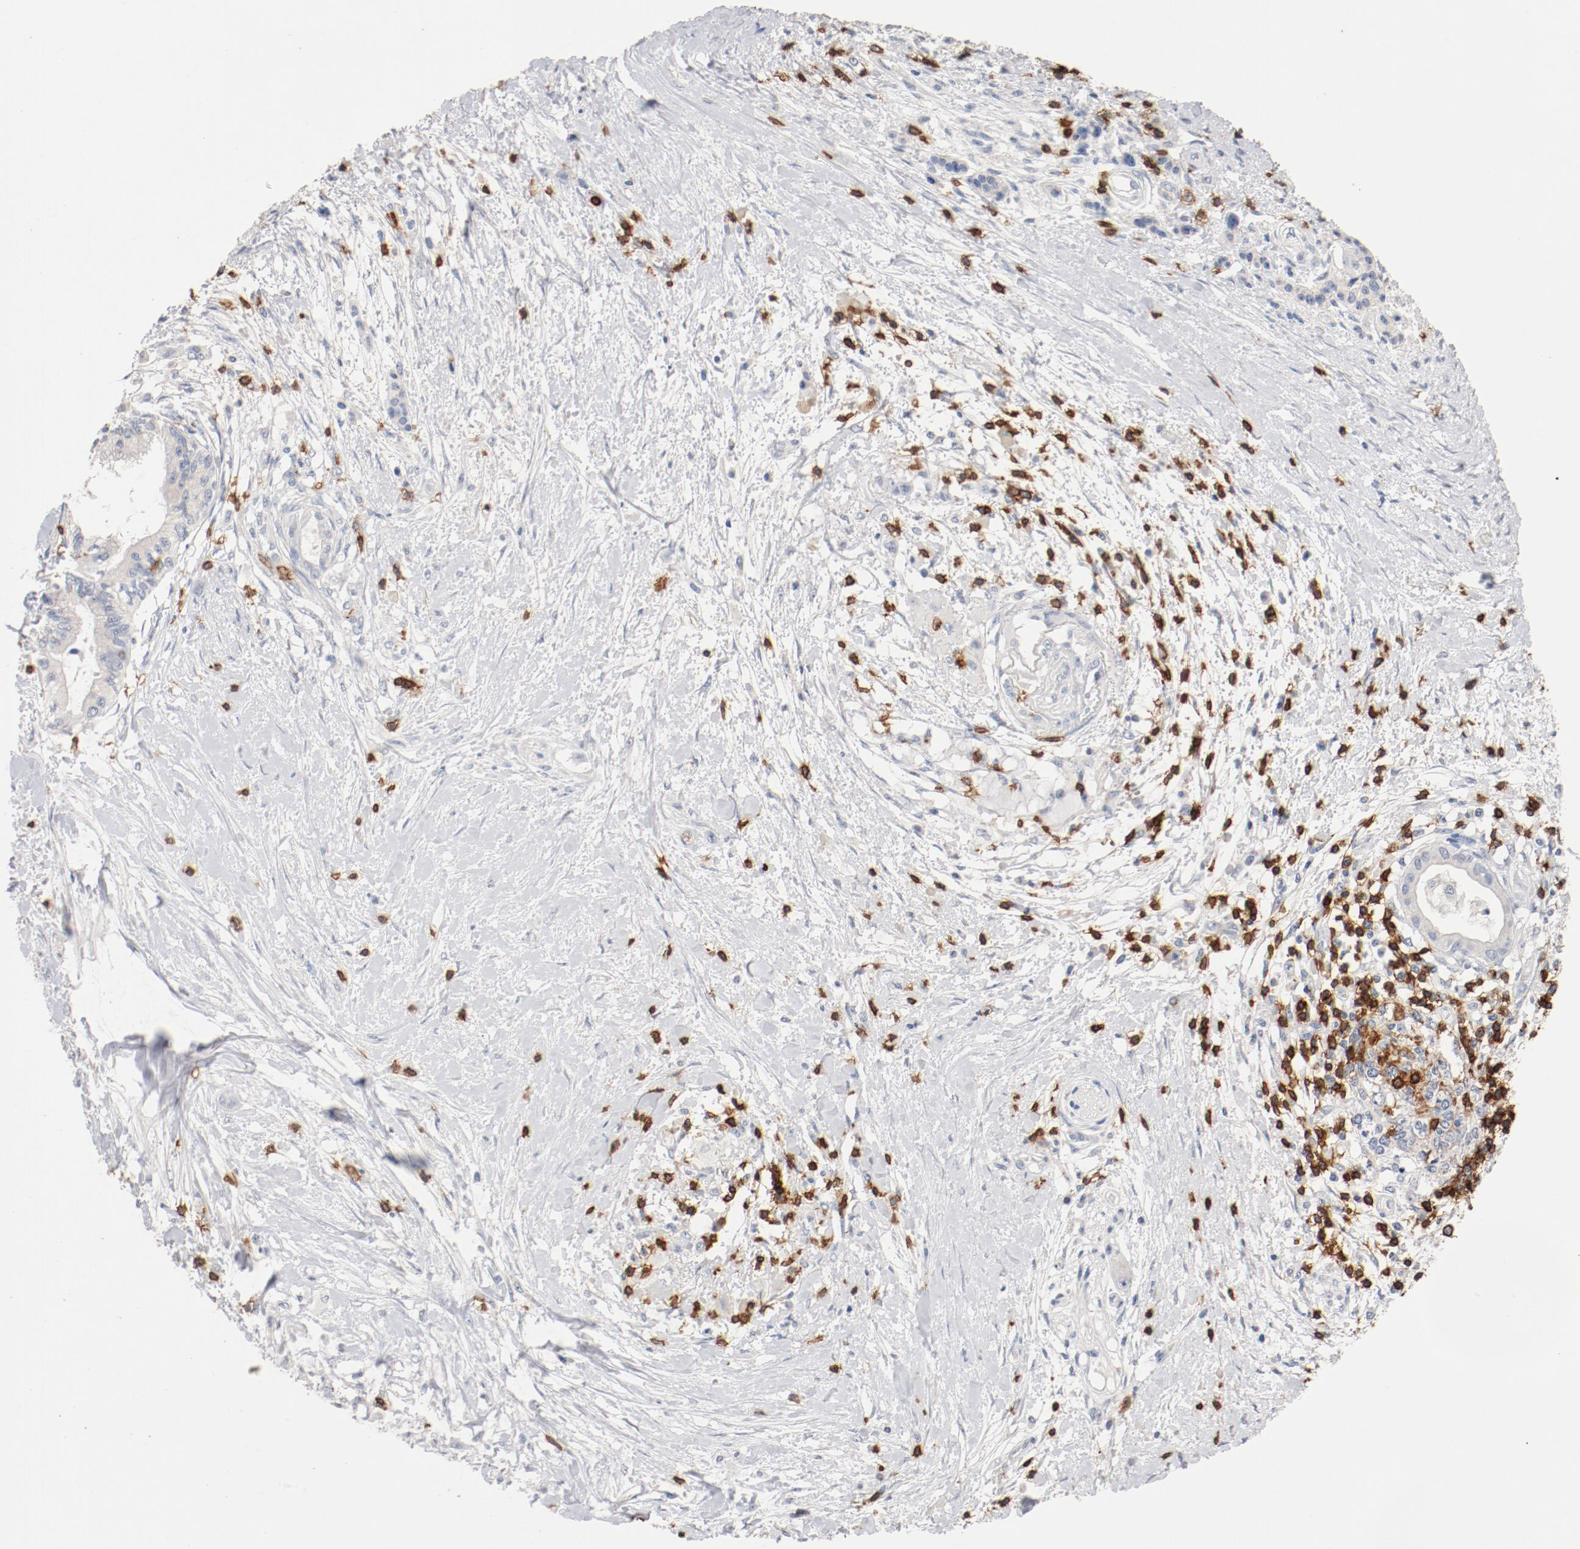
{"staining": {"intensity": "negative", "quantity": "none", "location": "none"}, "tissue": "pancreatic cancer", "cell_type": "Tumor cells", "image_type": "cancer", "snomed": [{"axis": "morphology", "description": "Adenocarcinoma, NOS"}, {"axis": "topography", "description": "Pancreas"}], "caption": "Tumor cells show no significant positivity in pancreatic cancer (adenocarcinoma).", "gene": "CD247", "patient": {"sex": "female", "age": 64}}